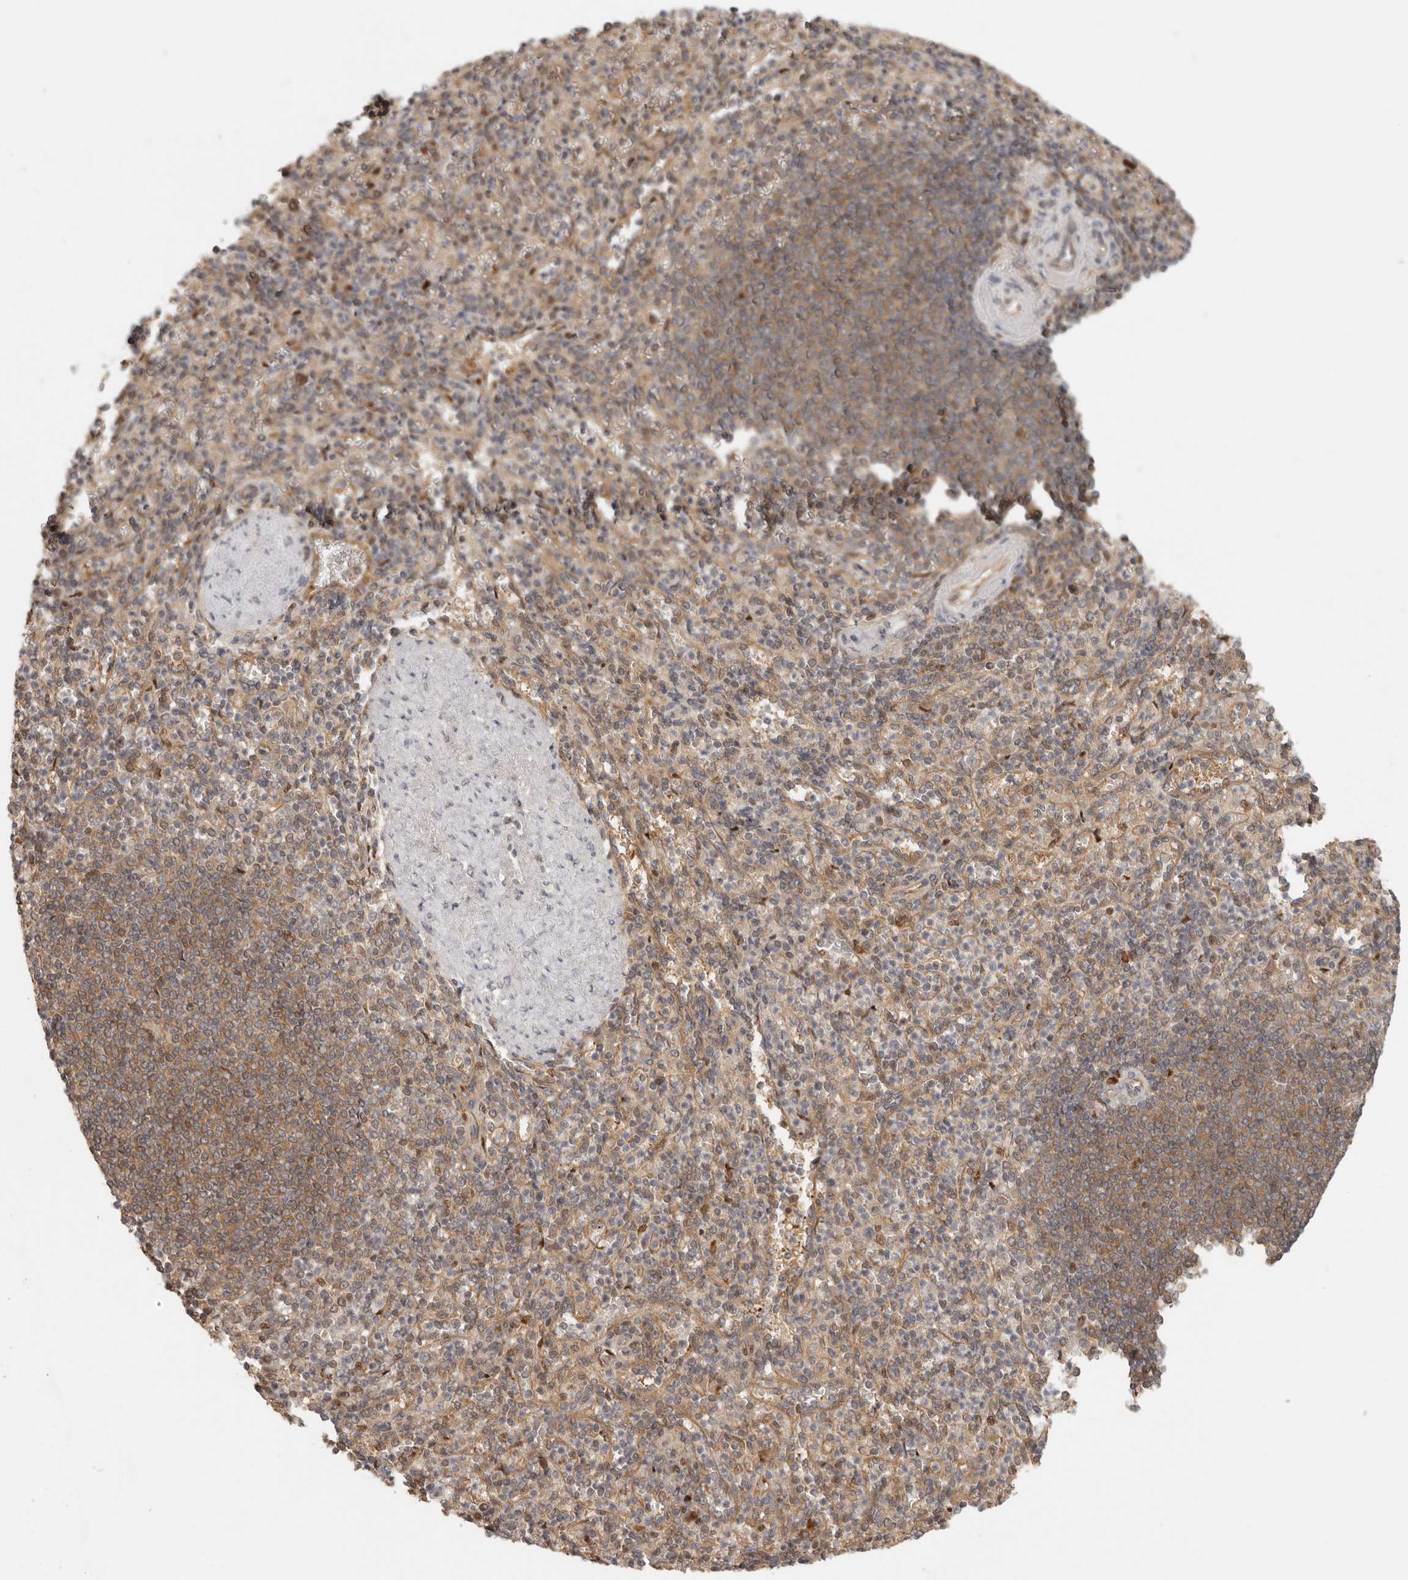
{"staining": {"intensity": "moderate", "quantity": "25%-75%", "location": "cytoplasmic/membranous,nuclear"}, "tissue": "spleen", "cell_type": "Cells in red pulp", "image_type": "normal", "snomed": [{"axis": "morphology", "description": "Normal tissue, NOS"}, {"axis": "topography", "description": "Spleen"}], "caption": "Protein staining exhibits moderate cytoplasmic/membranous,nuclear staining in about 25%-75% of cells in red pulp in unremarkable spleen.", "gene": "PSMA5", "patient": {"sex": "female", "age": 74}}